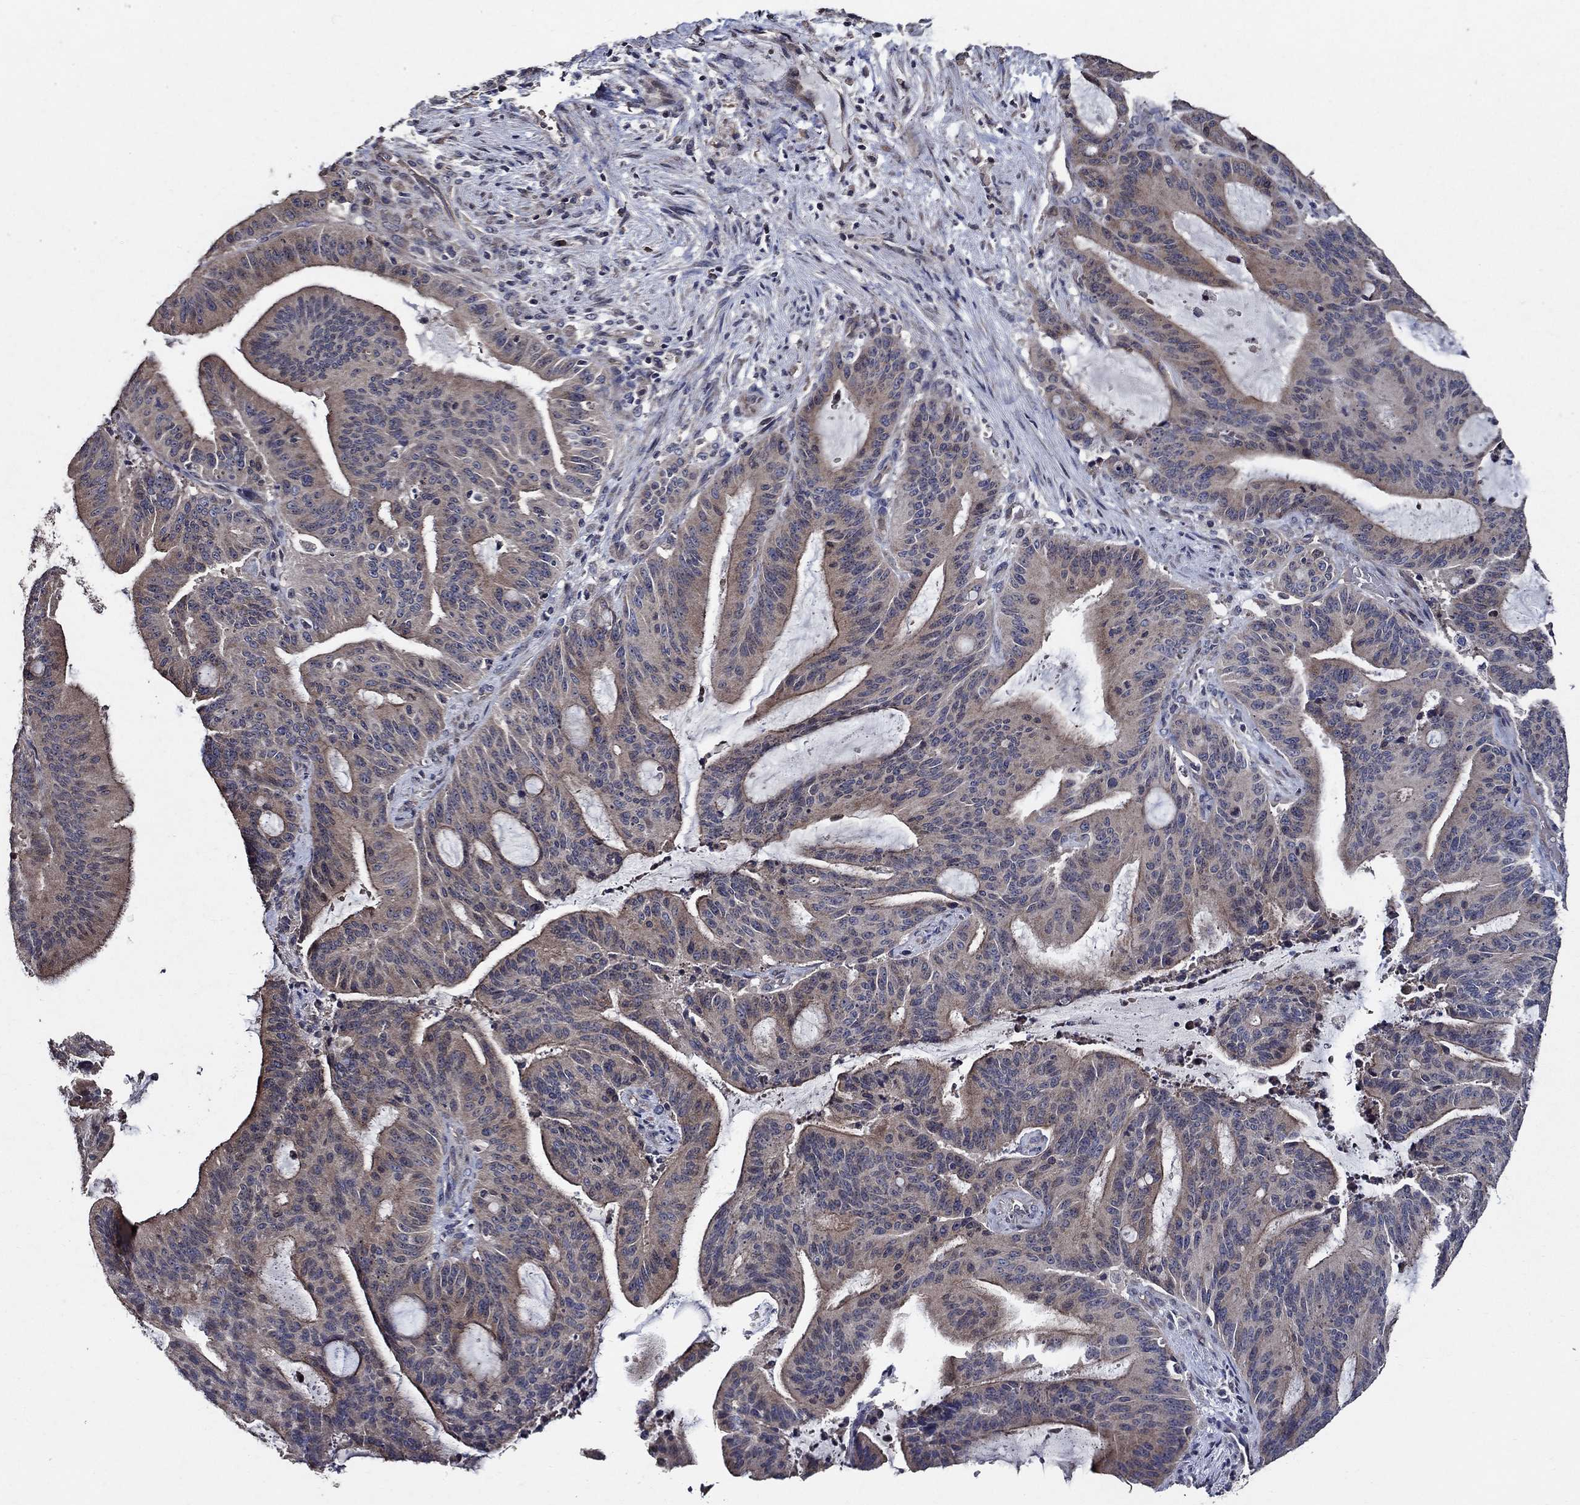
{"staining": {"intensity": "moderate", "quantity": "<25%", "location": "cytoplasmic/membranous"}, "tissue": "liver cancer", "cell_type": "Tumor cells", "image_type": "cancer", "snomed": [{"axis": "morphology", "description": "Cholangiocarcinoma"}, {"axis": "topography", "description": "Liver"}], "caption": "Immunohistochemical staining of human liver cancer demonstrates low levels of moderate cytoplasmic/membranous protein staining in about <25% of tumor cells.", "gene": "HAP1", "patient": {"sex": "female", "age": 73}}